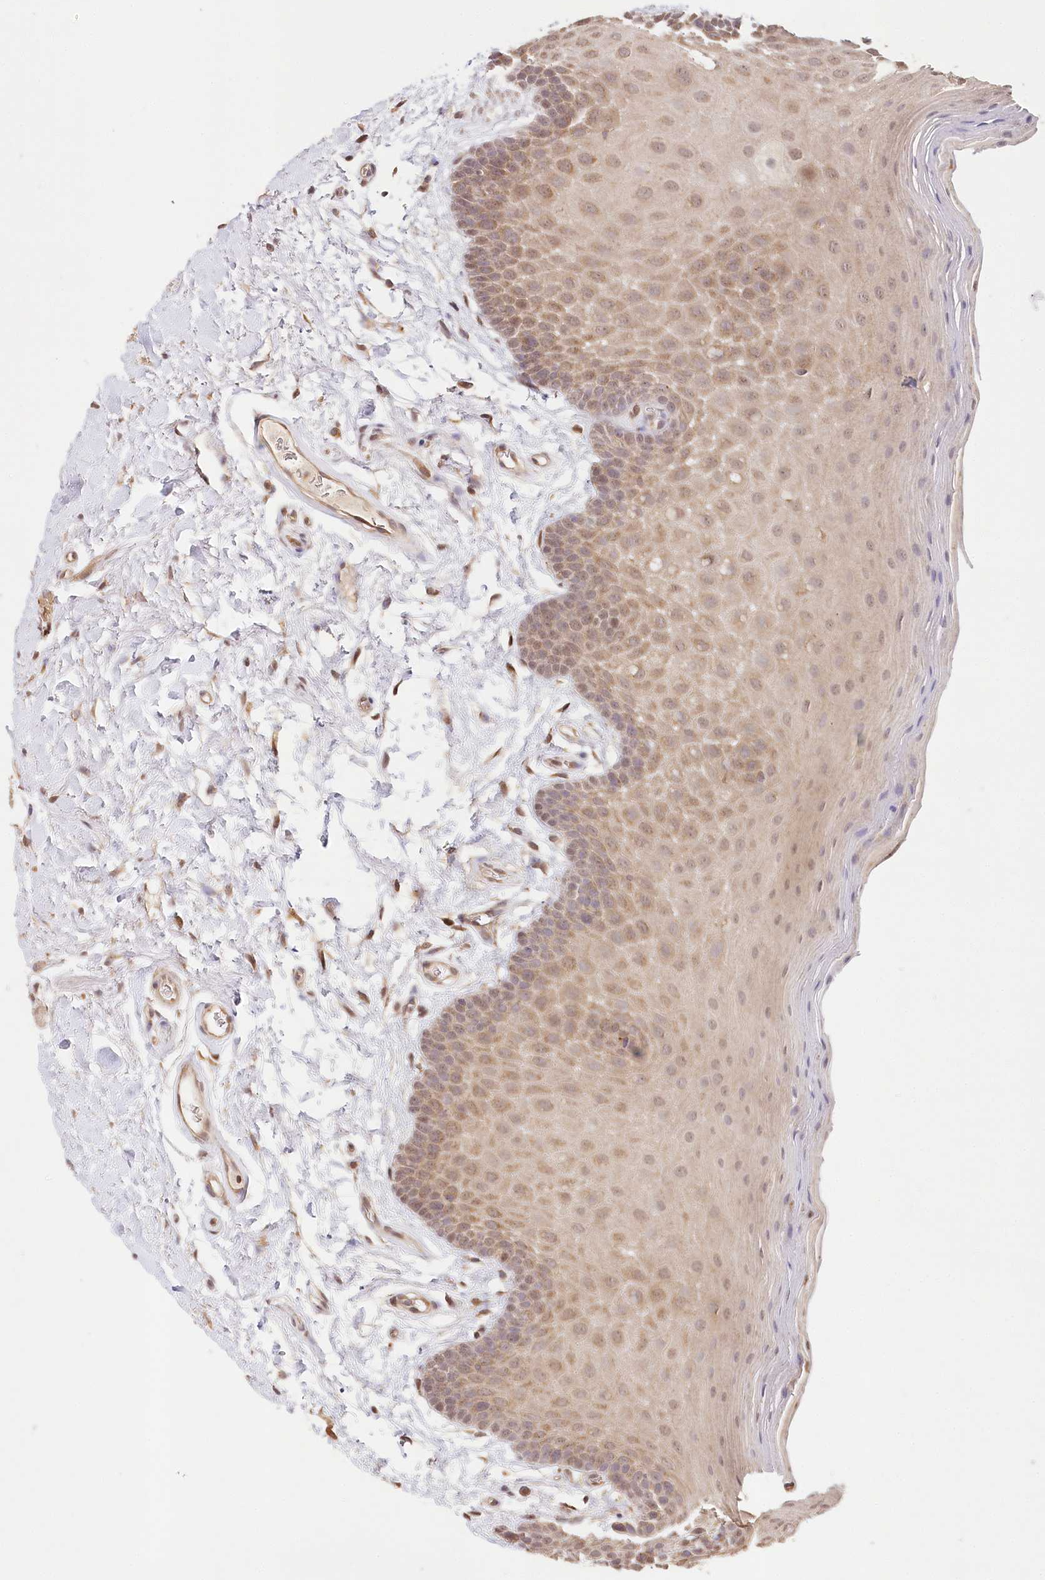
{"staining": {"intensity": "moderate", "quantity": "25%-75%", "location": "cytoplasmic/membranous,nuclear"}, "tissue": "oral mucosa", "cell_type": "Squamous epithelial cells", "image_type": "normal", "snomed": [{"axis": "morphology", "description": "Normal tissue, NOS"}, {"axis": "topography", "description": "Oral tissue"}], "caption": "Immunohistochemistry histopathology image of normal oral mucosa: human oral mucosa stained using immunohistochemistry (IHC) displays medium levels of moderate protein expression localized specifically in the cytoplasmic/membranous,nuclear of squamous epithelial cells, appearing as a cytoplasmic/membranous,nuclear brown color.", "gene": "DMXL1", "patient": {"sex": "male", "age": 62}}